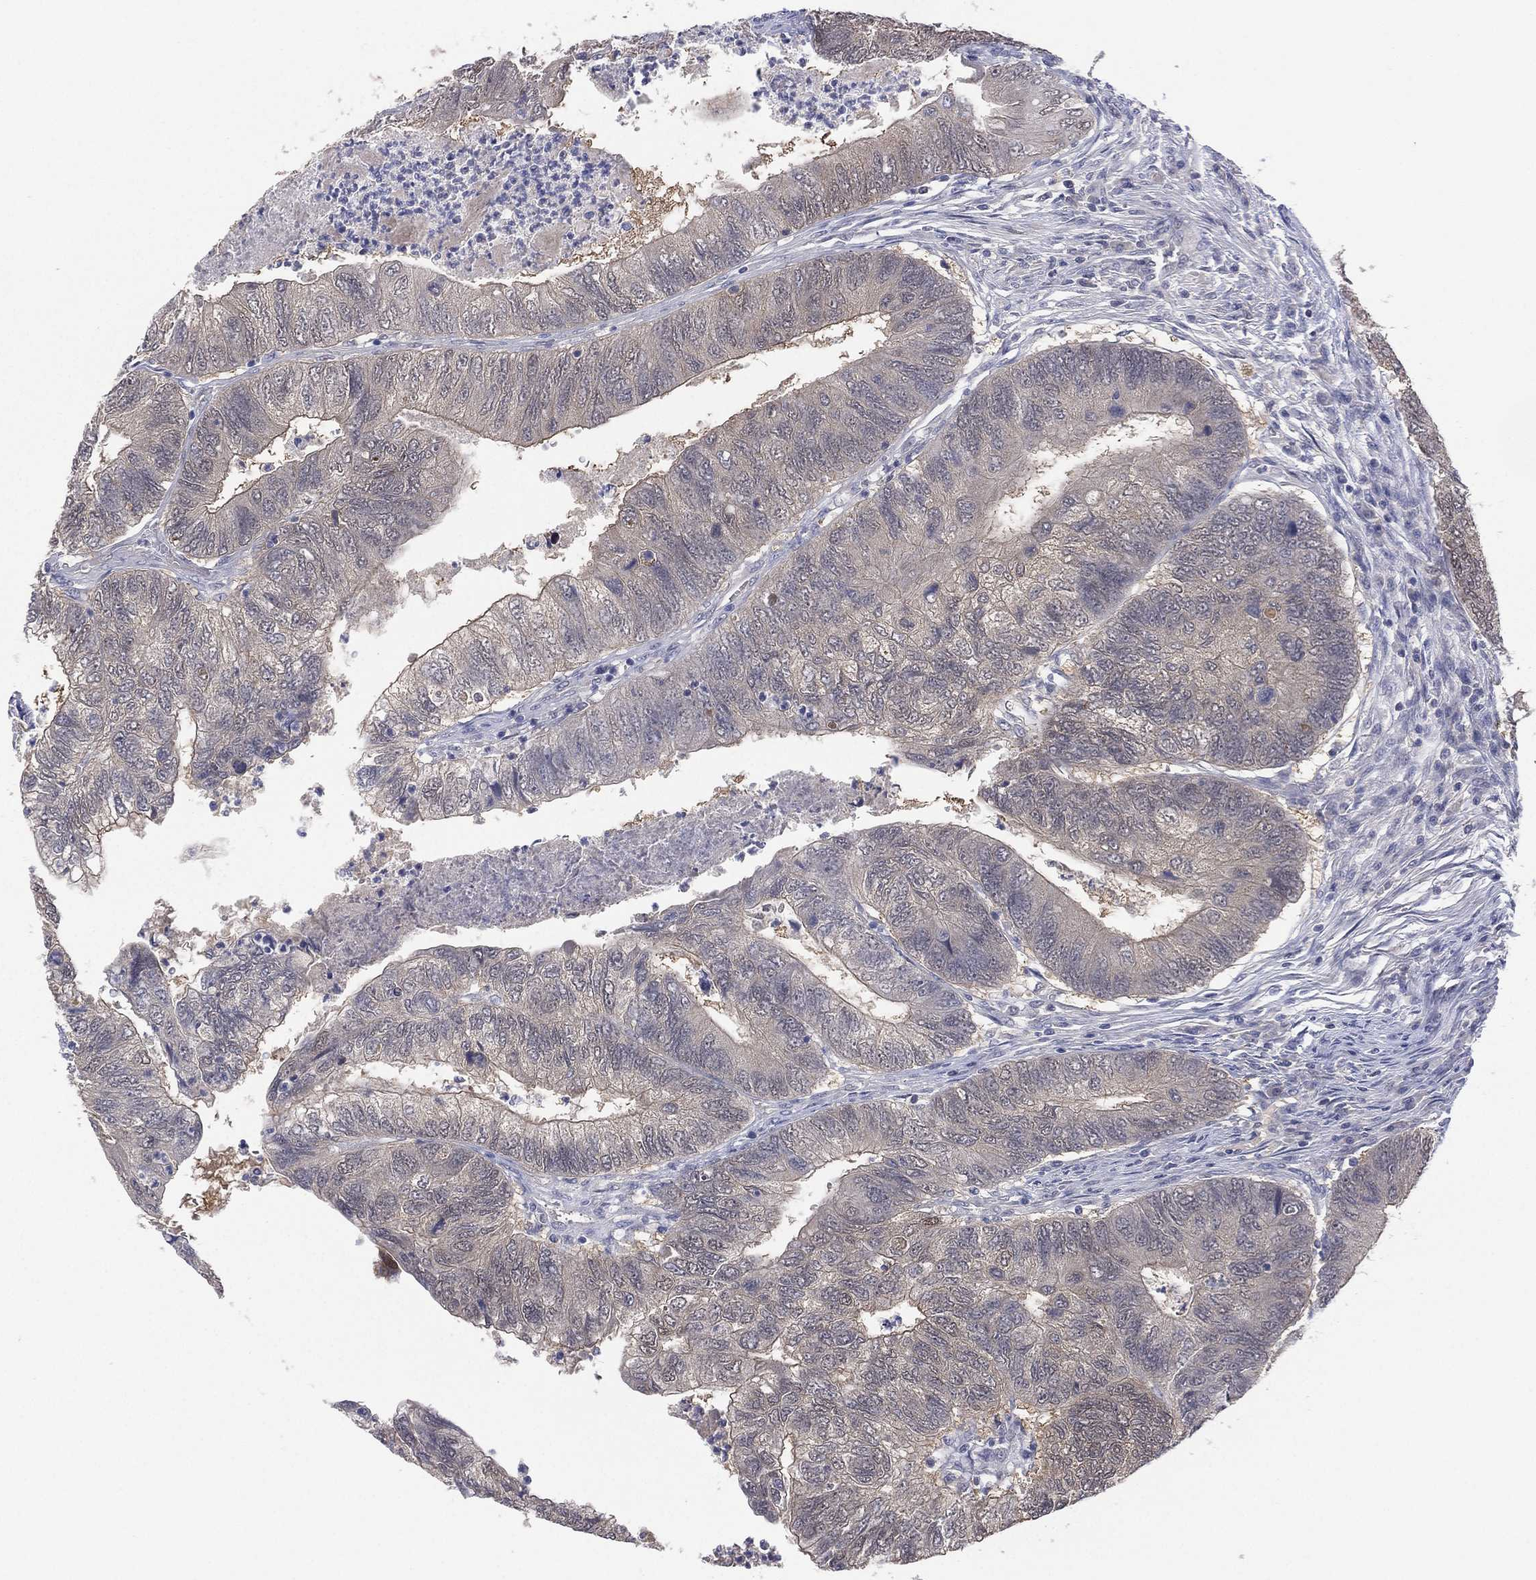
{"staining": {"intensity": "negative", "quantity": "none", "location": "none"}, "tissue": "colorectal cancer", "cell_type": "Tumor cells", "image_type": "cancer", "snomed": [{"axis": "morphology", "description": "Adenocarcinoma, NOS"}, {"axis": "topography", "description": "Colon"}], "caption": "The immunohistochemistry (IHC) micrograph has no significant positivity in tumor cells of colorectal cancer (adenocarcinoma) tissue.", "gene": "DDAH1", "patient": {"sex": "female", "age": 67}}